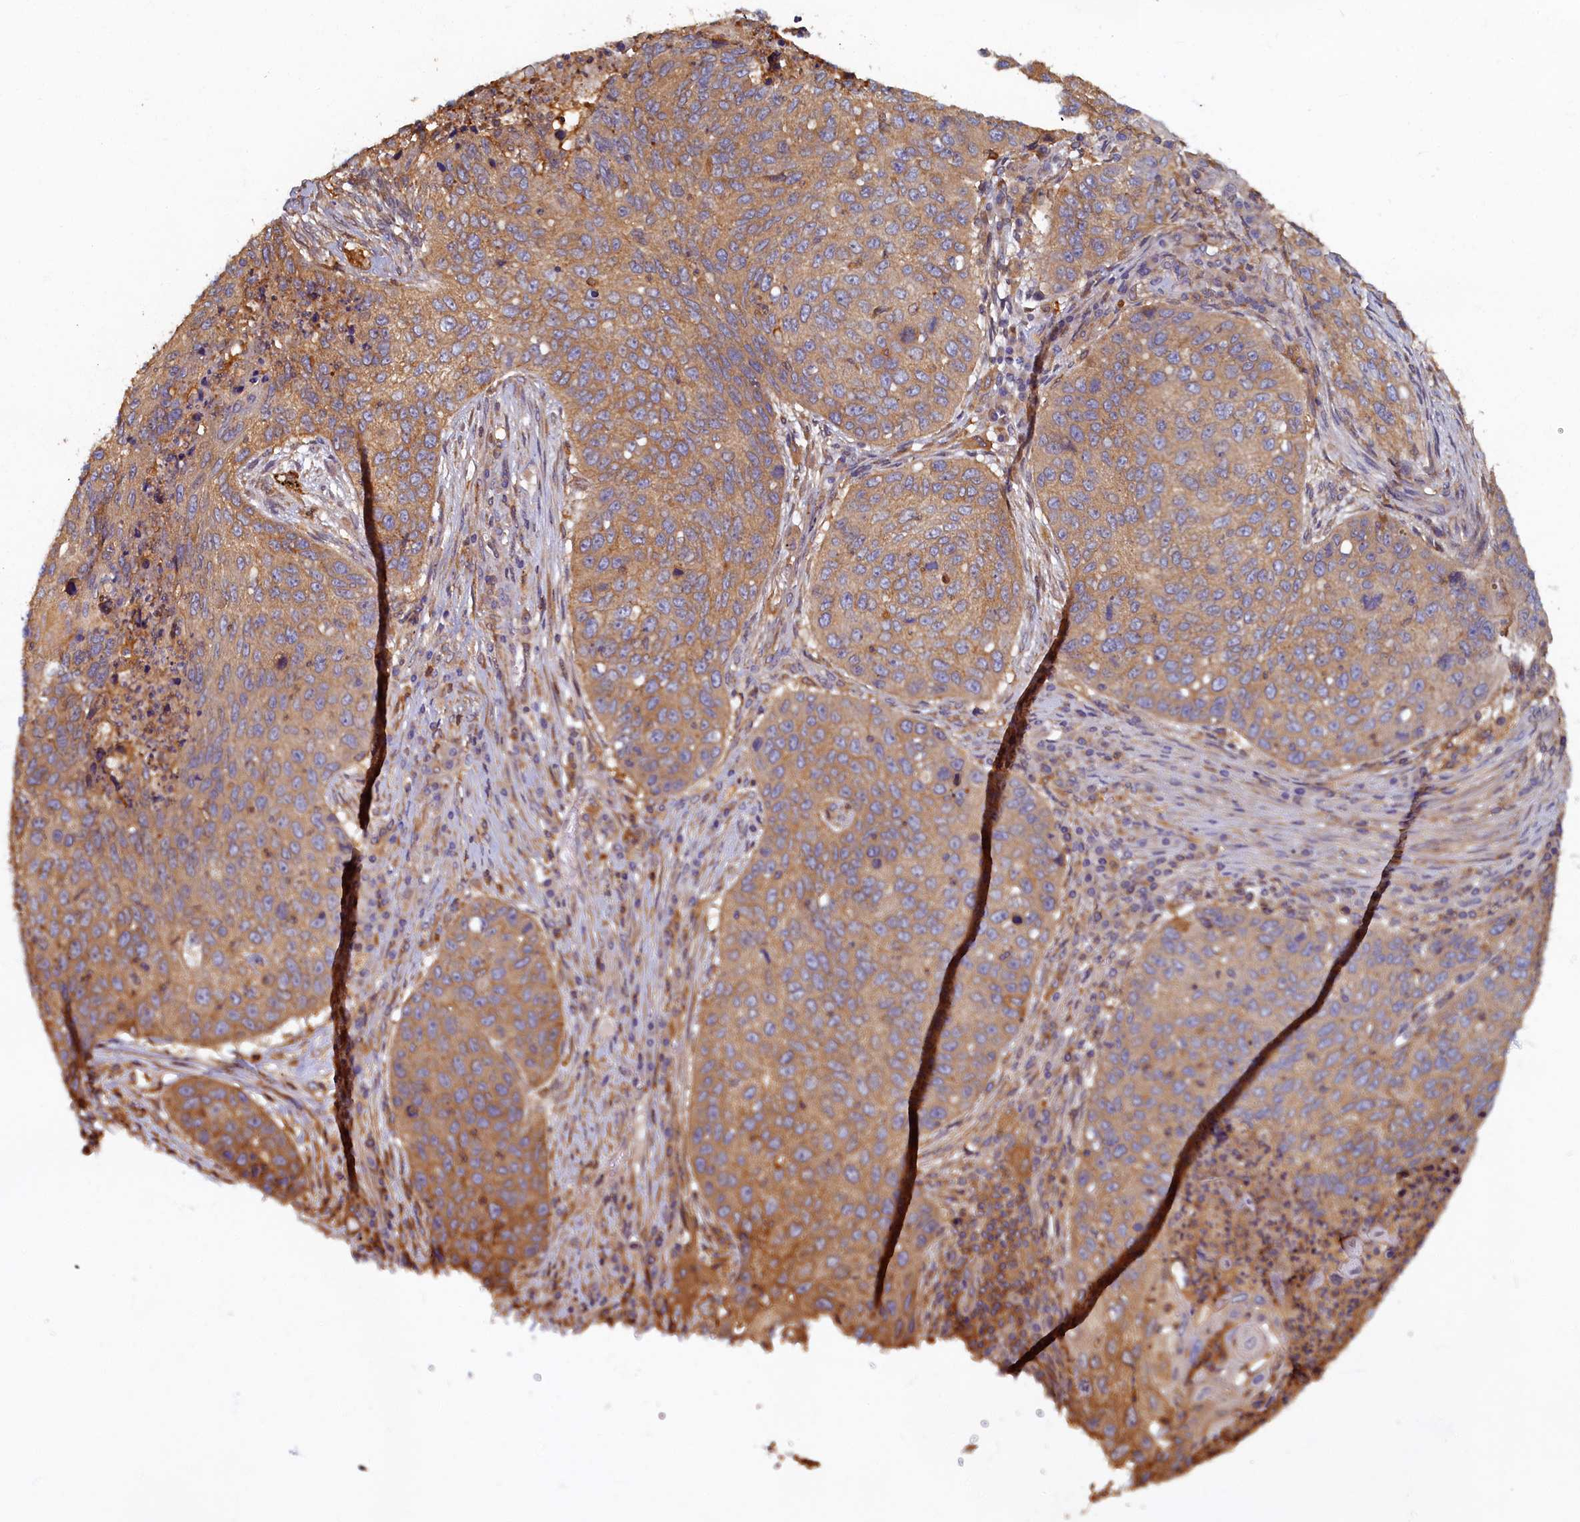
{"staining": {"intensity": "moderate", "quantity": ">75%", "location": "cytoplasmic/membranous"}, "tissue": "lung cancer", "cell_type": "Tumor cells", "image_type": "cancer", "snomed": [{"axis": "morphology", "description": "Squamous cell carcinoma, NOS"}, {"axis": "topography", "description": "Lung"}], "caption": "Squamous cell carcinoma (lung) was stained to show a protein in brown. There is medium levels of moderate cytoplasmic/membranous positivity in approximately >75% of tumor cells.", "gene": "TIMM8B", "patient": {"sex": "female", "age": 63}}